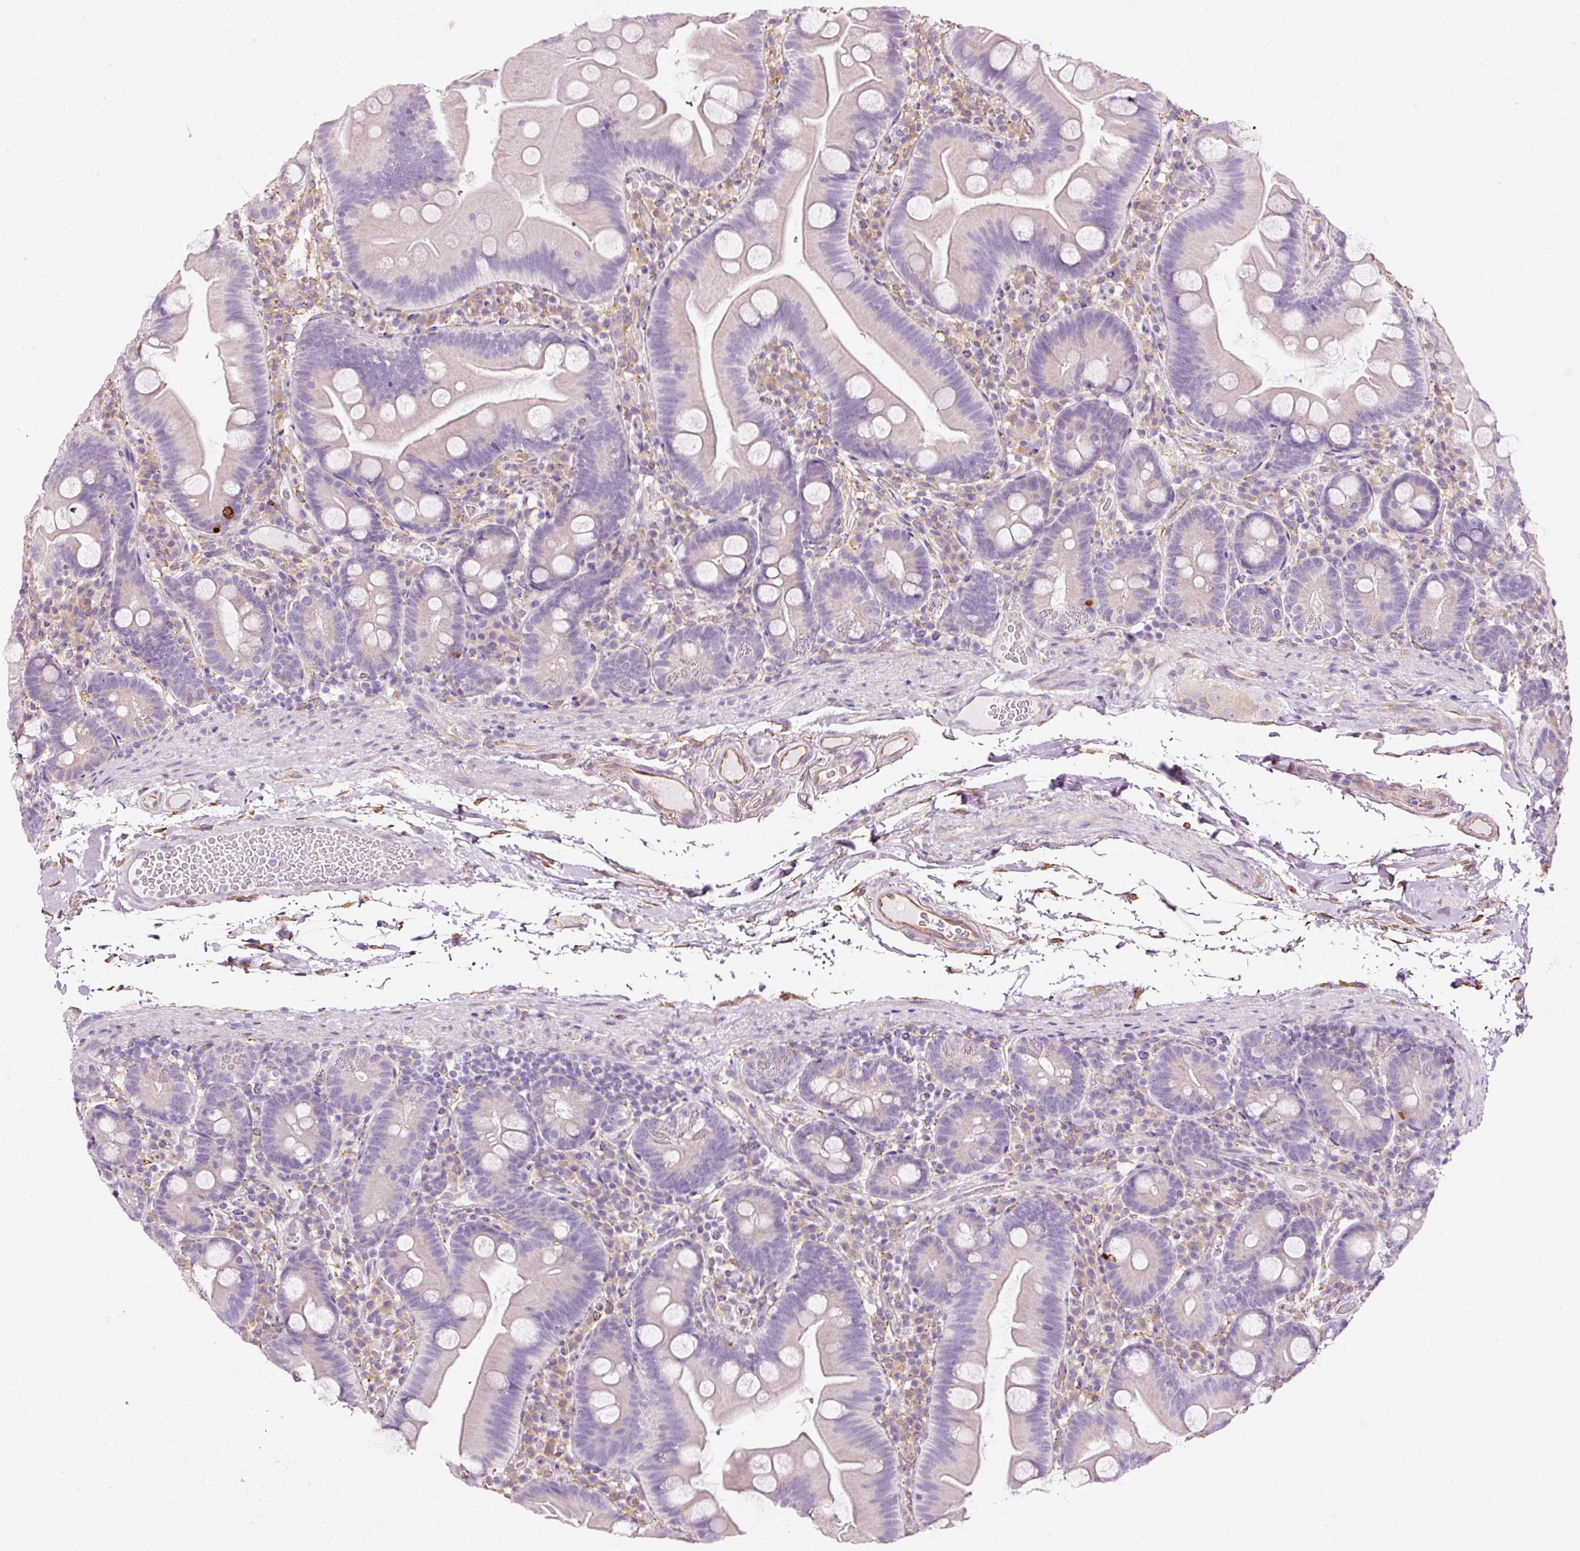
{"staining": {"intensity": "strong", "quantity": "<25%", "location": "cytoplasmic/membranous"}, "tissue": "small intestine", "cell_type": "Glandular cells", "image_type": "normal", "snomed": [{"axis": "morphology", "description": "Normal tissue, NOS"}, {"axis": "topography", "description": "Small intestine"}], "caption": "Approximately <25% of glandular cells in unremarkable small intestine show strong cytoplasmic/membranous protein positivity as visualized by brown immunohistochemical staining.", "gene": "GCG", "patient": {"sex": "female", "age": 68}}